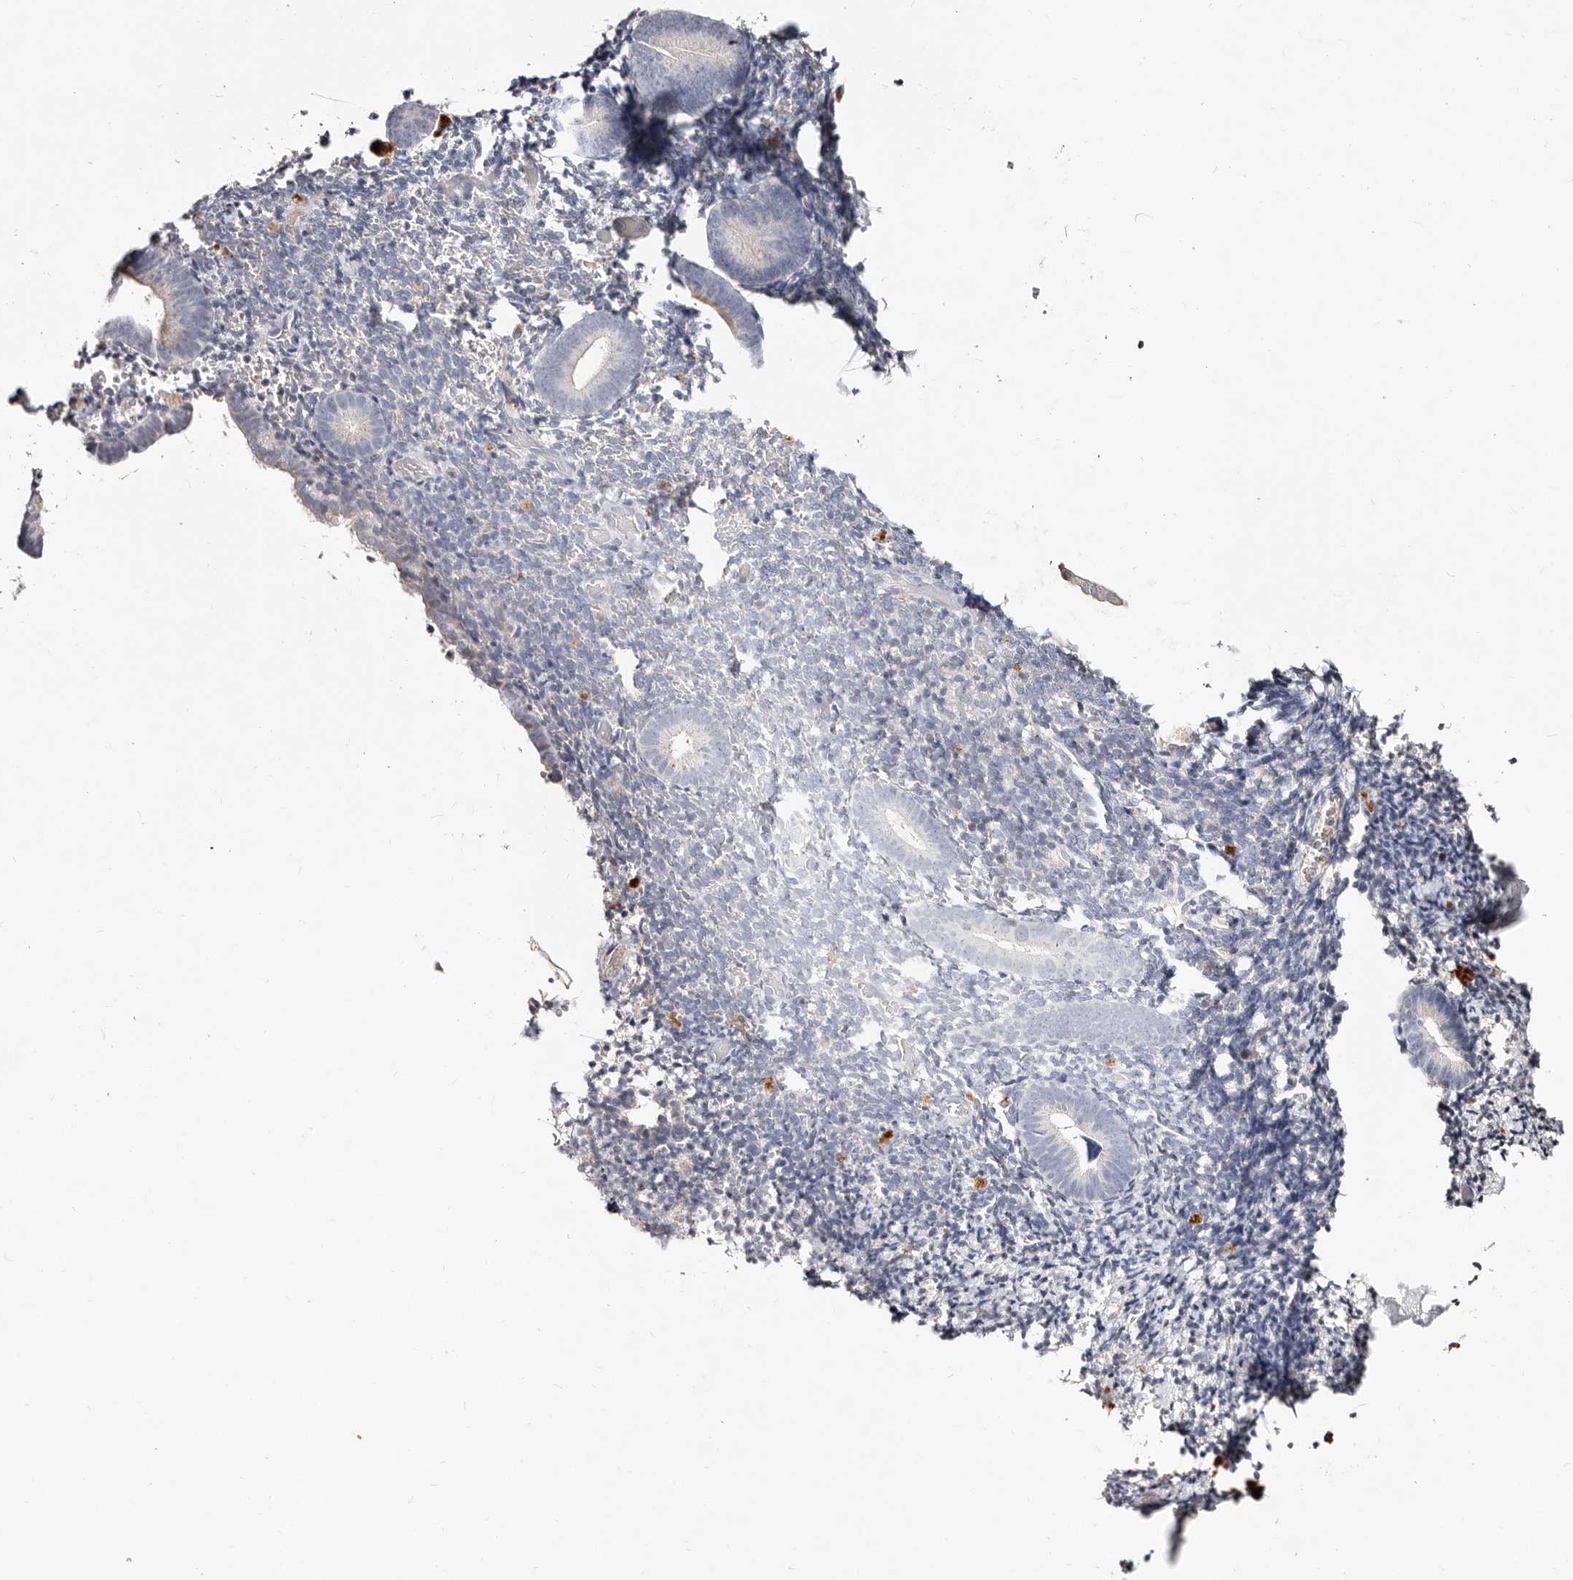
{"staining": {"intensity": "negative", "quantity": "none", "location": "none"}, "tissue": "endometrium", "cell_type": "Cells in endometrial stroma", "image_type": "normal", "snomed": [{"axis": "morphology", "description": "Normal tissue, NOS"}, {"axis": "topography", "description": "Endometrium"}], "caption": "IHC photomicrograph of benign human endometrium stained for a protein (brown), which shows no expression in cells in endometrial stroma. Nuclei are stained in blue.", "gene": "MRPS33", "patient": {"sex": "female", "age": 51}}